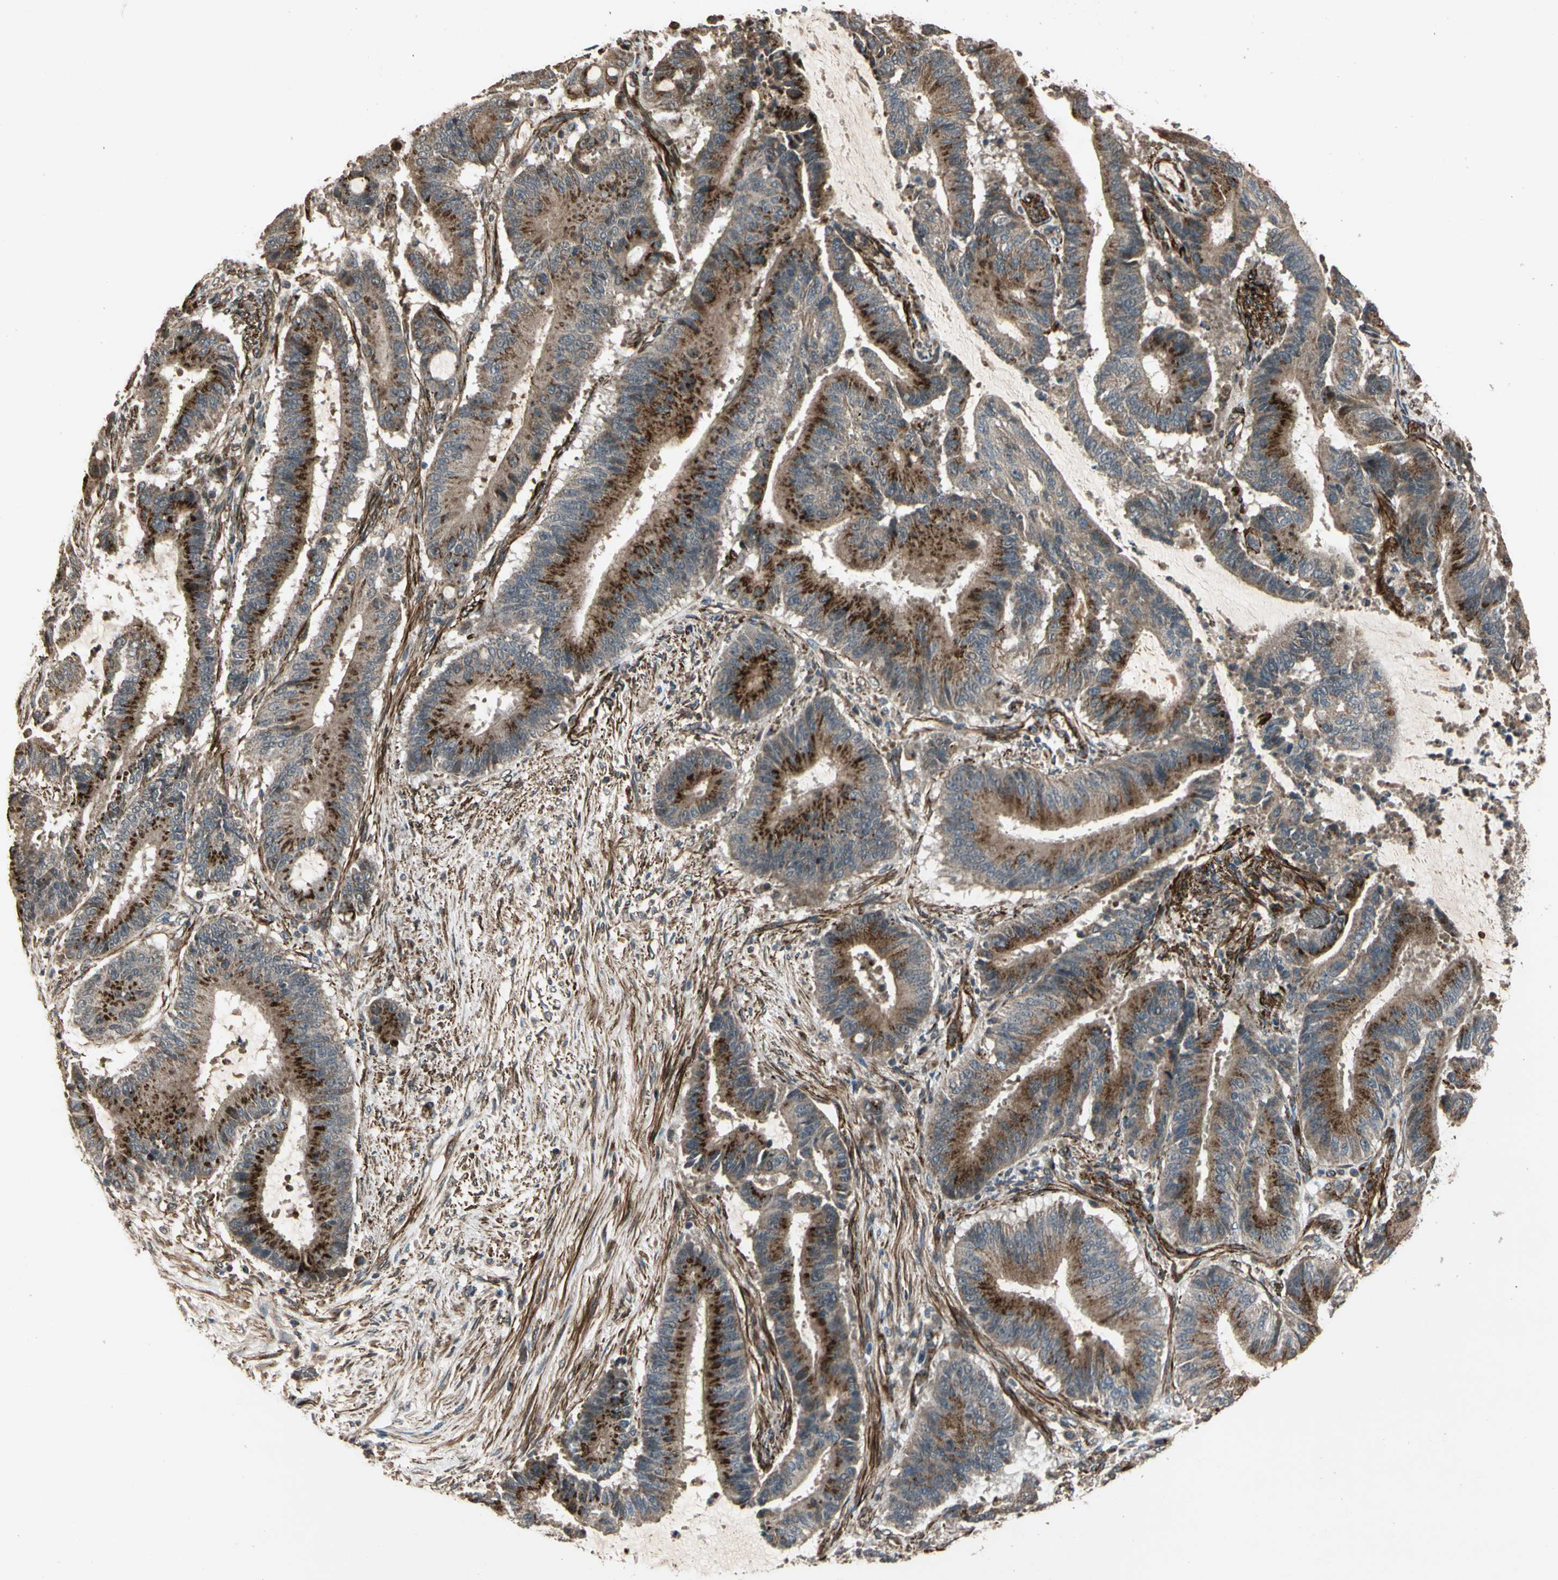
{"staining": {"intensity": "strong", "quantity": ">75%", "location": "cytoplasmic/membranous"}, "tissue": "liver cancer", "cell_type": "Tumor cells", "image_type": "cancer", "snomed": [{"axis": "morphology", "description": "Cholangiocarcinoma"}, {"axis": "topography", "description": "Liver"}], "caption": "The immunohistochemical stain labels strong cytoplasmic/membranous staining in tumor cells of cholangiocarcinoma (liver) tissue. The protein of interest is stained brown, and the nuclei are stained in blue (DAB IHC with brightfield microscopy, high magnification).", "gene": "GCK", "patient": {"sex": "female", "age": 73}}